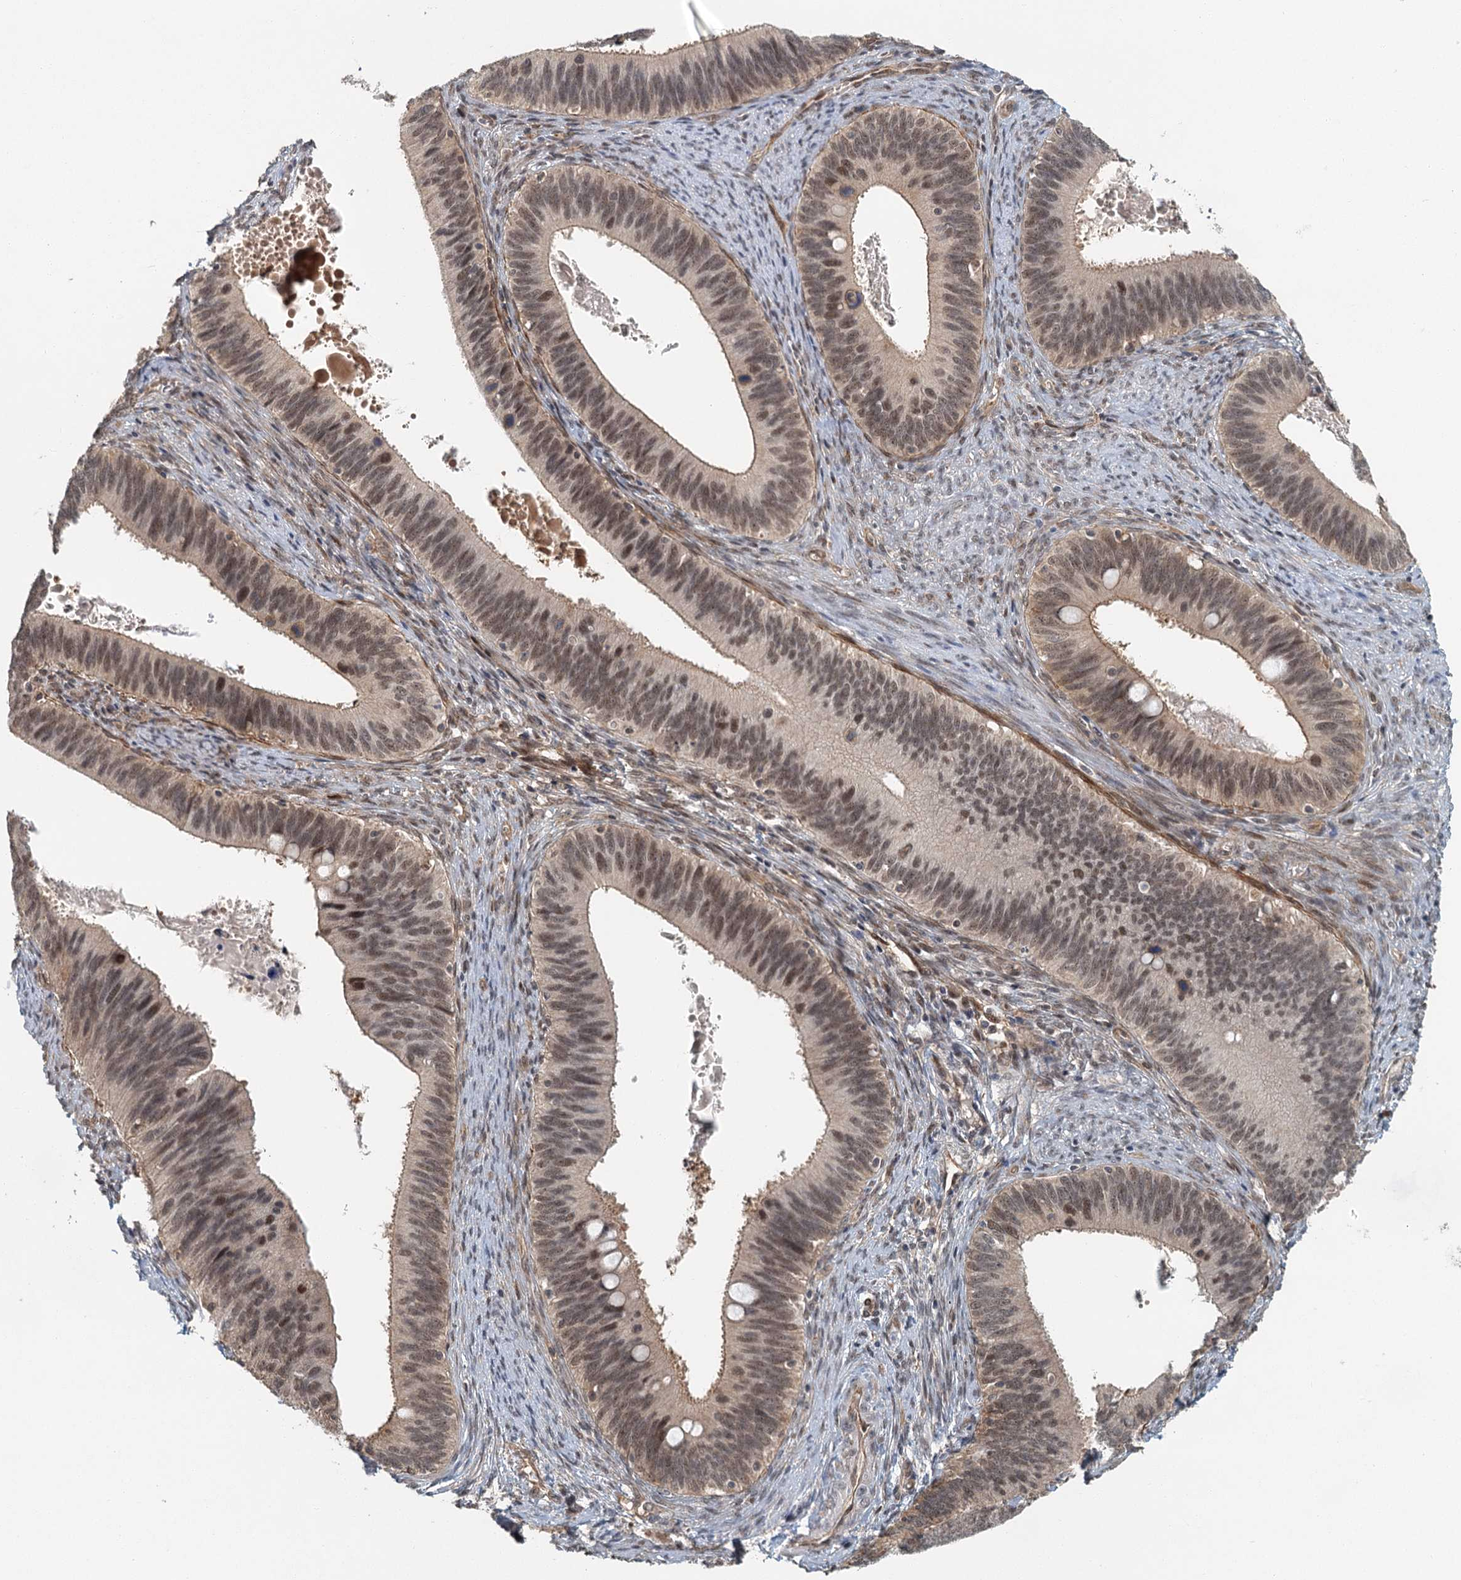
{"staining": {"intensity": "moderate", "quantity": ">75%", "location": "nuclear"}, "tissue": "cervical cancer", "cell_type": "Tumor cells", "image_type": "cancer", "snomed": [{"axis": "morphology", "description": "Adenocarcinoma, NOS"}, {"axis": "topography", "description": "Cervix"}], "caption": "A high-resolution histopathology image shows IHC staining of cervical adenocarcinoma, which demonstrates moderate nuclear staining in about >75% of tumor cells. (DAB (3,3'-diaminobenzidine) IHC, brown staining for protein, blue staining for nuclei).", "gene": "TAS2R42", "patient": {"sex": "female", "age": 42}}